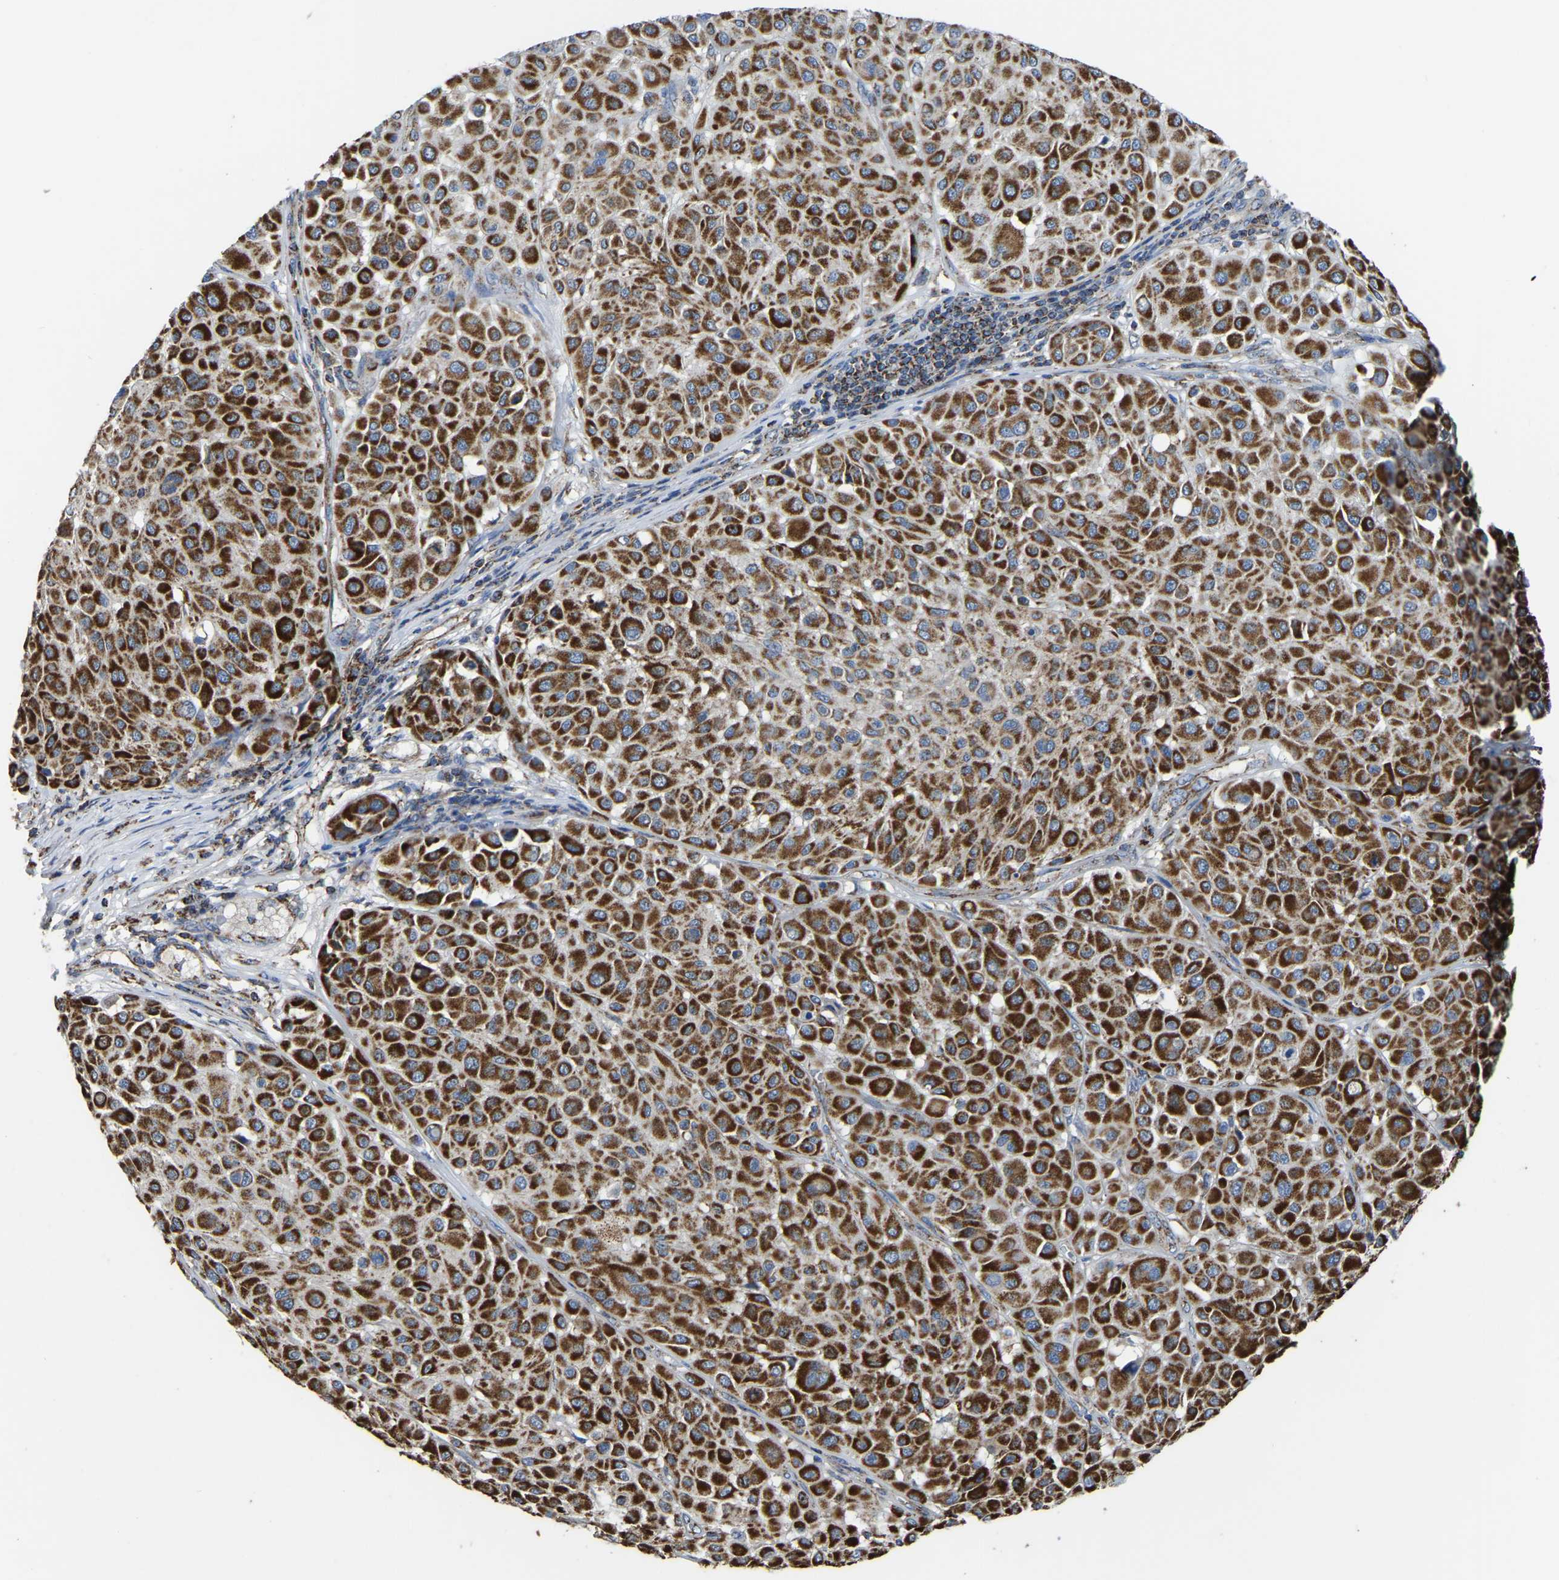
{"staining": {"intensity": "strong", "quantity": ">75%", "location": "cytoplasmic/membranous"}, "tissue": "melanoma", "cell_type": "Tumor cells", "image_type": "cancer", "snomed": [{"axis": "morphology", "description": "Malignant melanoma, Metastatic site"}, {"axis": "topography", "description": "Soft tissue"}], "caption": "The immunohistochemical stain labels strong cytoplasmic/membranous expression in tumor cells of malignant melanoma (metastatic site) tissue. (DAB (3,3'-diaminobenzidine) IHC with brightfield microscopy, high magnification).", "gene": "ETFA", "patient": {"sex": "male", "age": 41}}